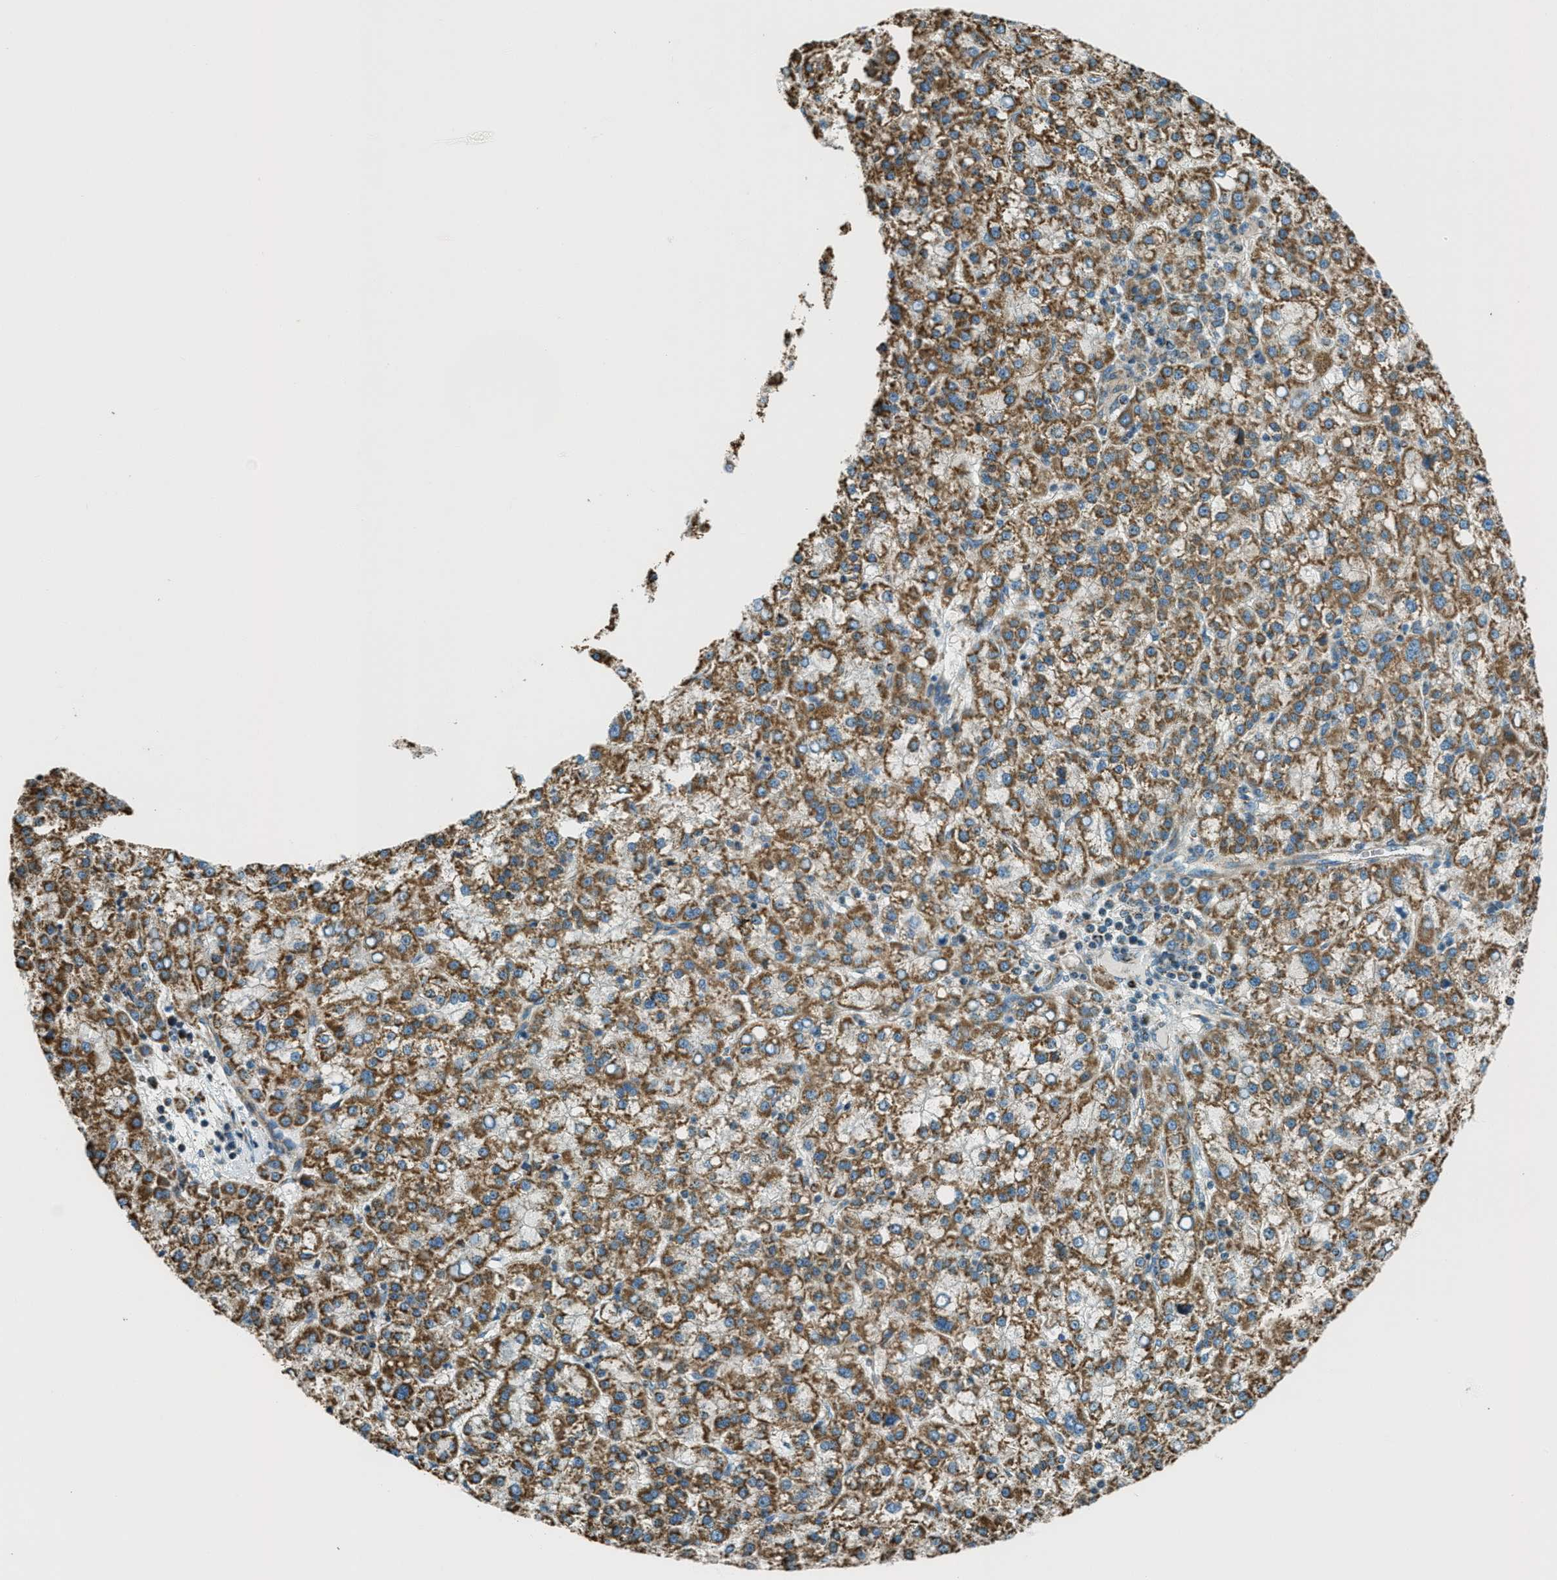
{"staining": {"intensity": "strong", "quantity": ">75%", "location": "cytoplasmic/membranous"}, "tissue": "liver cancer", "cell_type": "Tumor cells", "image_type": "cancer", "snomed": [{"axis": "morphology", "description": "Carcinoma, Hepatocellular, NOS"}, {"axis": "topography", "description": "Liver"}], "caption": "Liver hepatocellular carcinoma tissue exhibits strong cytoplasmic/membranous expression in approximately >75% of tumor cells, visualized by immunohistochemistry.", "gene": "CHST15", "patient": {"sex": "female", "age": 58}}